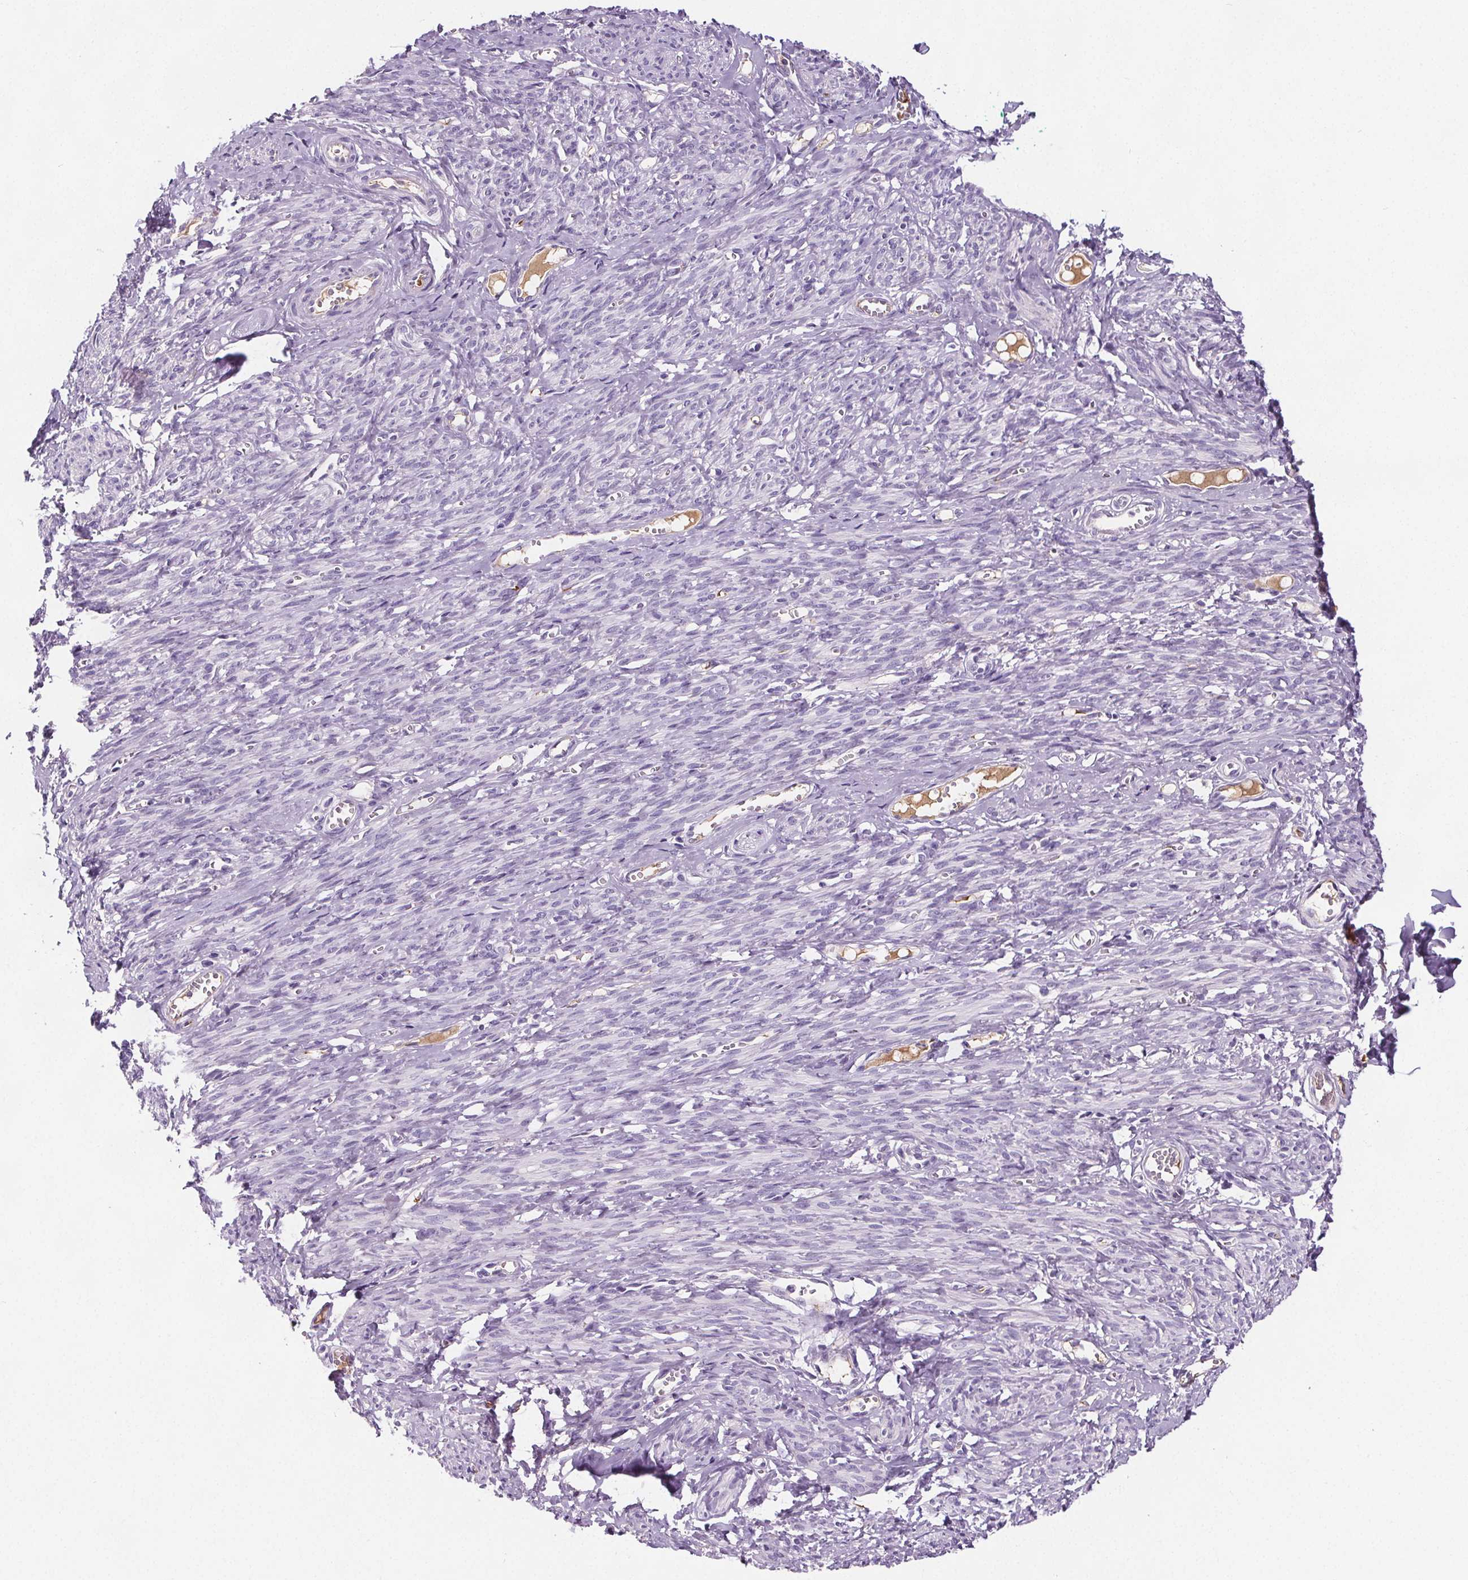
{"staining": {"intensity": "negative", "quantity": "none", "location": "none"}, "tissue": "smooth muscle", "cell_type": "Smooth muscle cells", "image_type": "normal", "snomed": [{"axis": "morphology", "description": "Normal tissue, NOS"}, {"axis": "topography", "description": "Smooth muscle"}], "caption": "Smooth muscle cells show no significant protein staining in unremarkable smooth muscle.", "gene": "CD5L", "patient": {"sex": "female", "age": 65}}